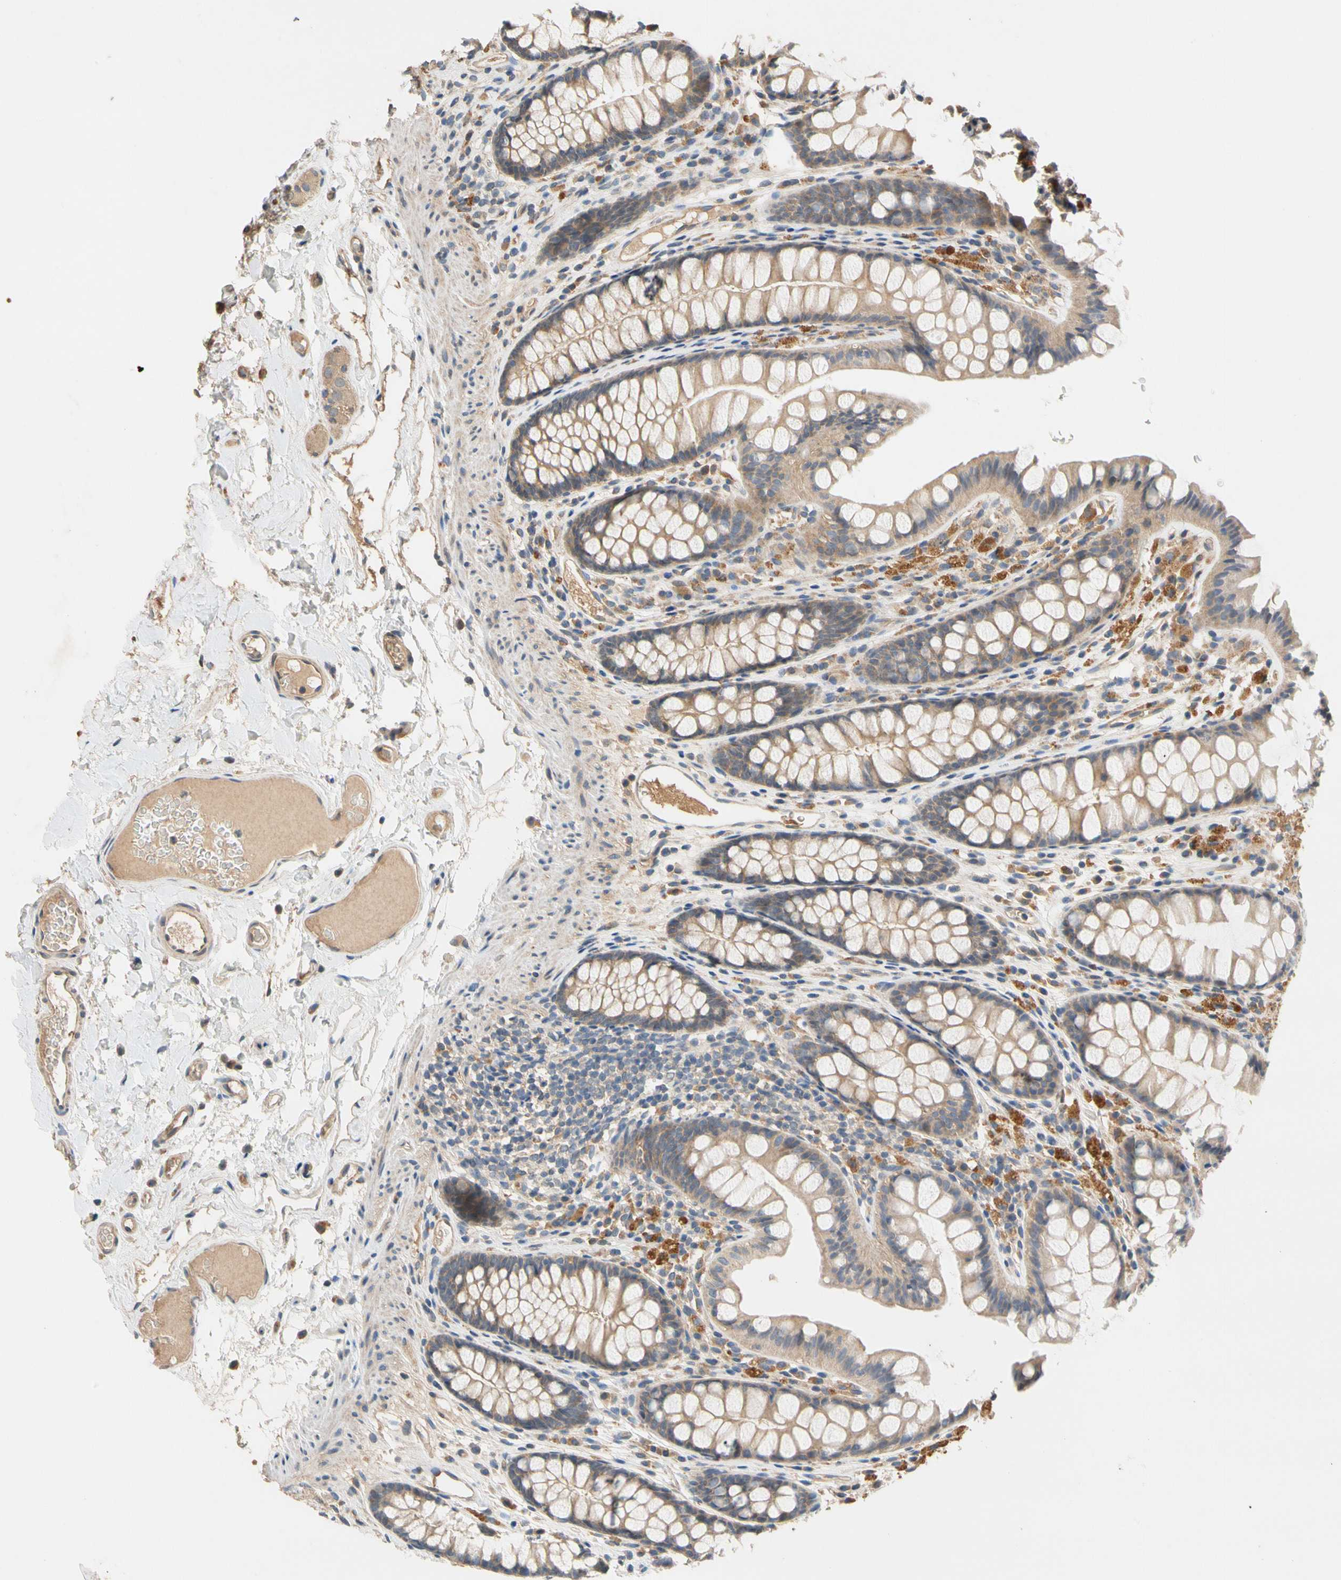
{"staining": {"intensity": "negative", "quantity": "none", "location": "none"}, "tissue": "colon", "cell_type": "Endothelial cells", "image_type": "normal", "snomed": [{"axis": "morphology", "description": "Normal tissue, NOS"}, {"axis": "topography", "description": "Colon"}], "caption": "The image demonstrates no significant positivity in endothelial cells of colon. (Stains: DAB (3,3'-diaminobenzidine) IHC with hematoxylin counter stain, Microscopy: brightfield microscopy at high magnification).", "gene": "USP12", "patient": {"sex": "female", "age": 55}}